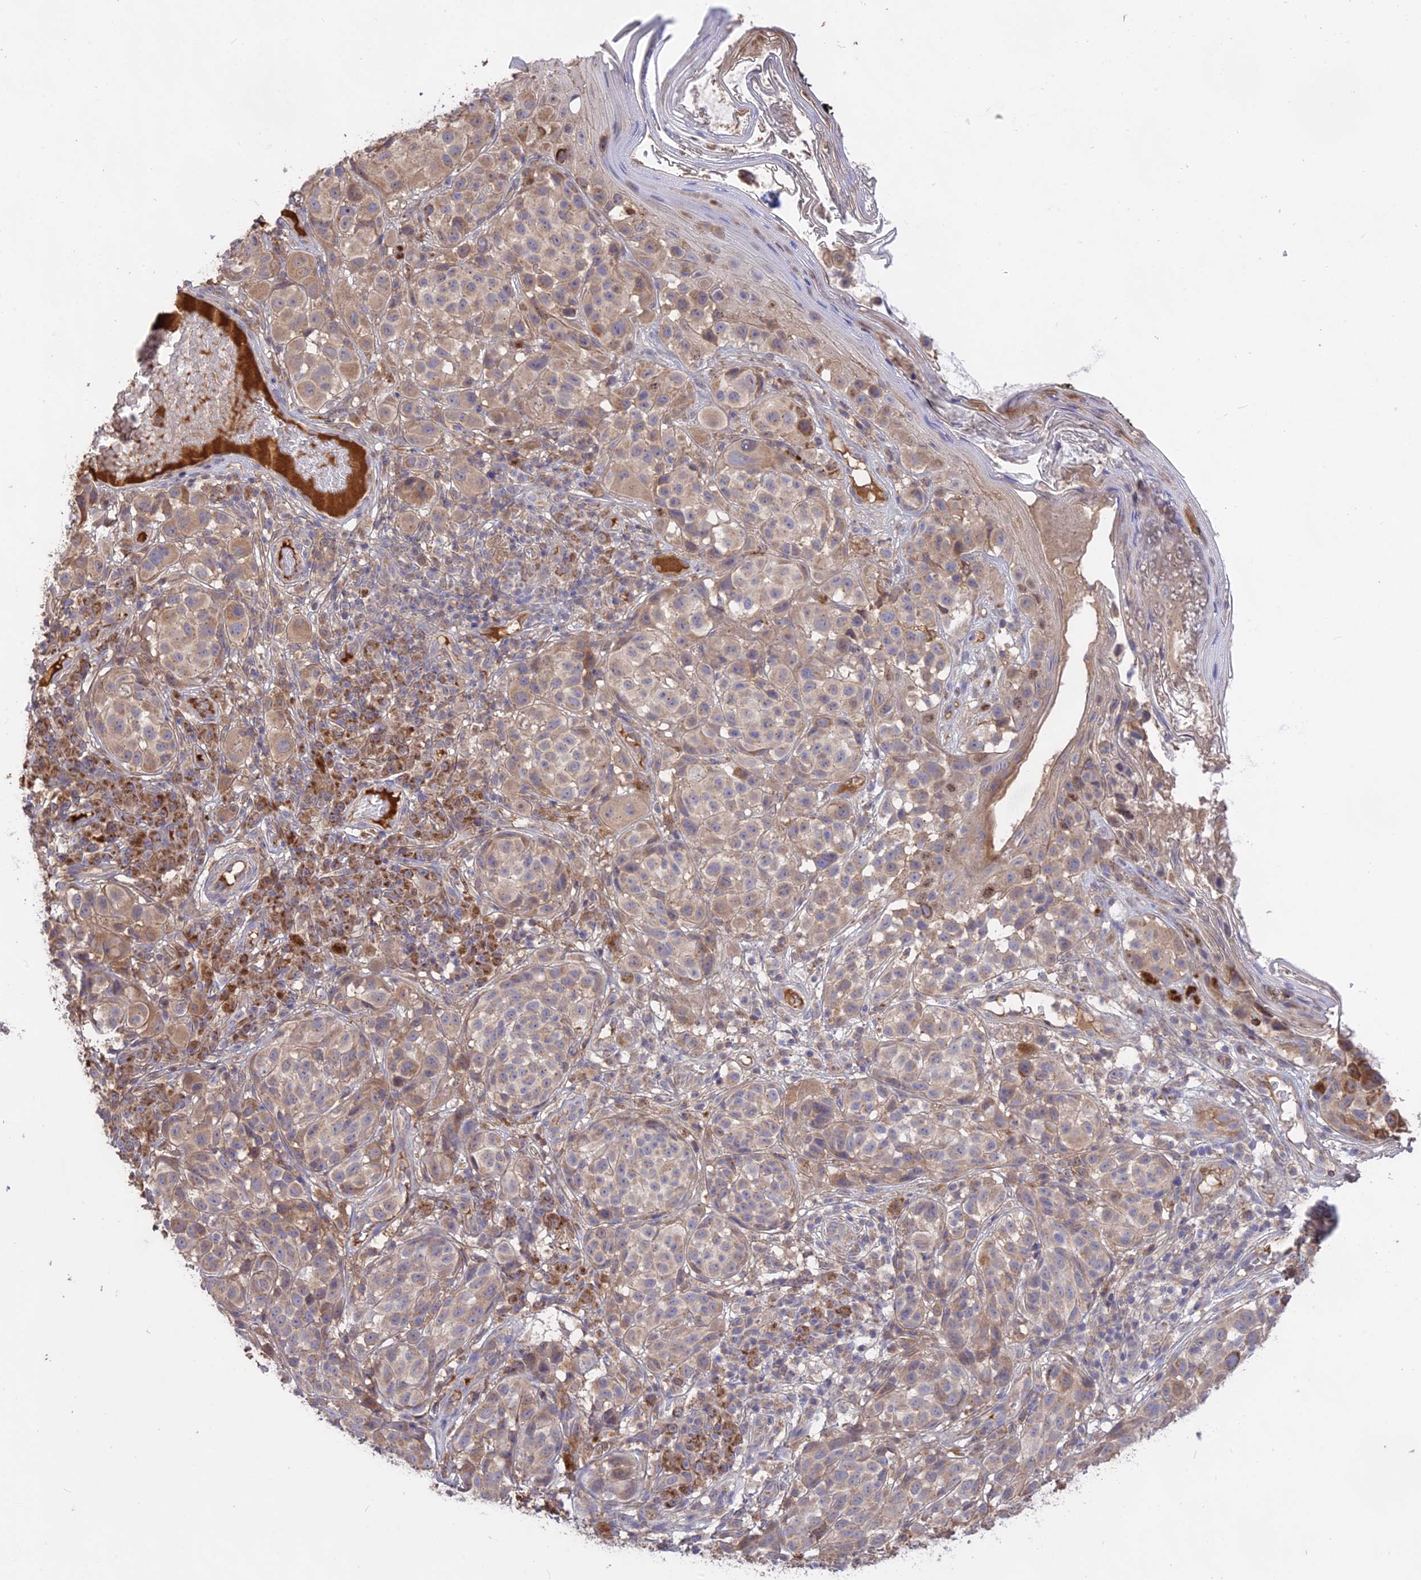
{"staining": {"intensity": "moderate", "quantity": "<25%", "location": "cytoplasmic/membranous"}, "tissue": "melanoma", "cell_type": "Tumor cells", "image_type": "cancer", "snomed": [{"axis": "morphology", "description": "Malignant melanoma, NOS"}, {"axis": "topography", "description": "Skin"}], "caption": "Protein analysis of melanoma tissue exhibits moderate cytoplasmic/membranous expression in about <25% of tumor cells. (IHC, brightfield microscopy, high magnification).", "gene": "NUDT8", "patient": {"sex": "male", "age": 38}}